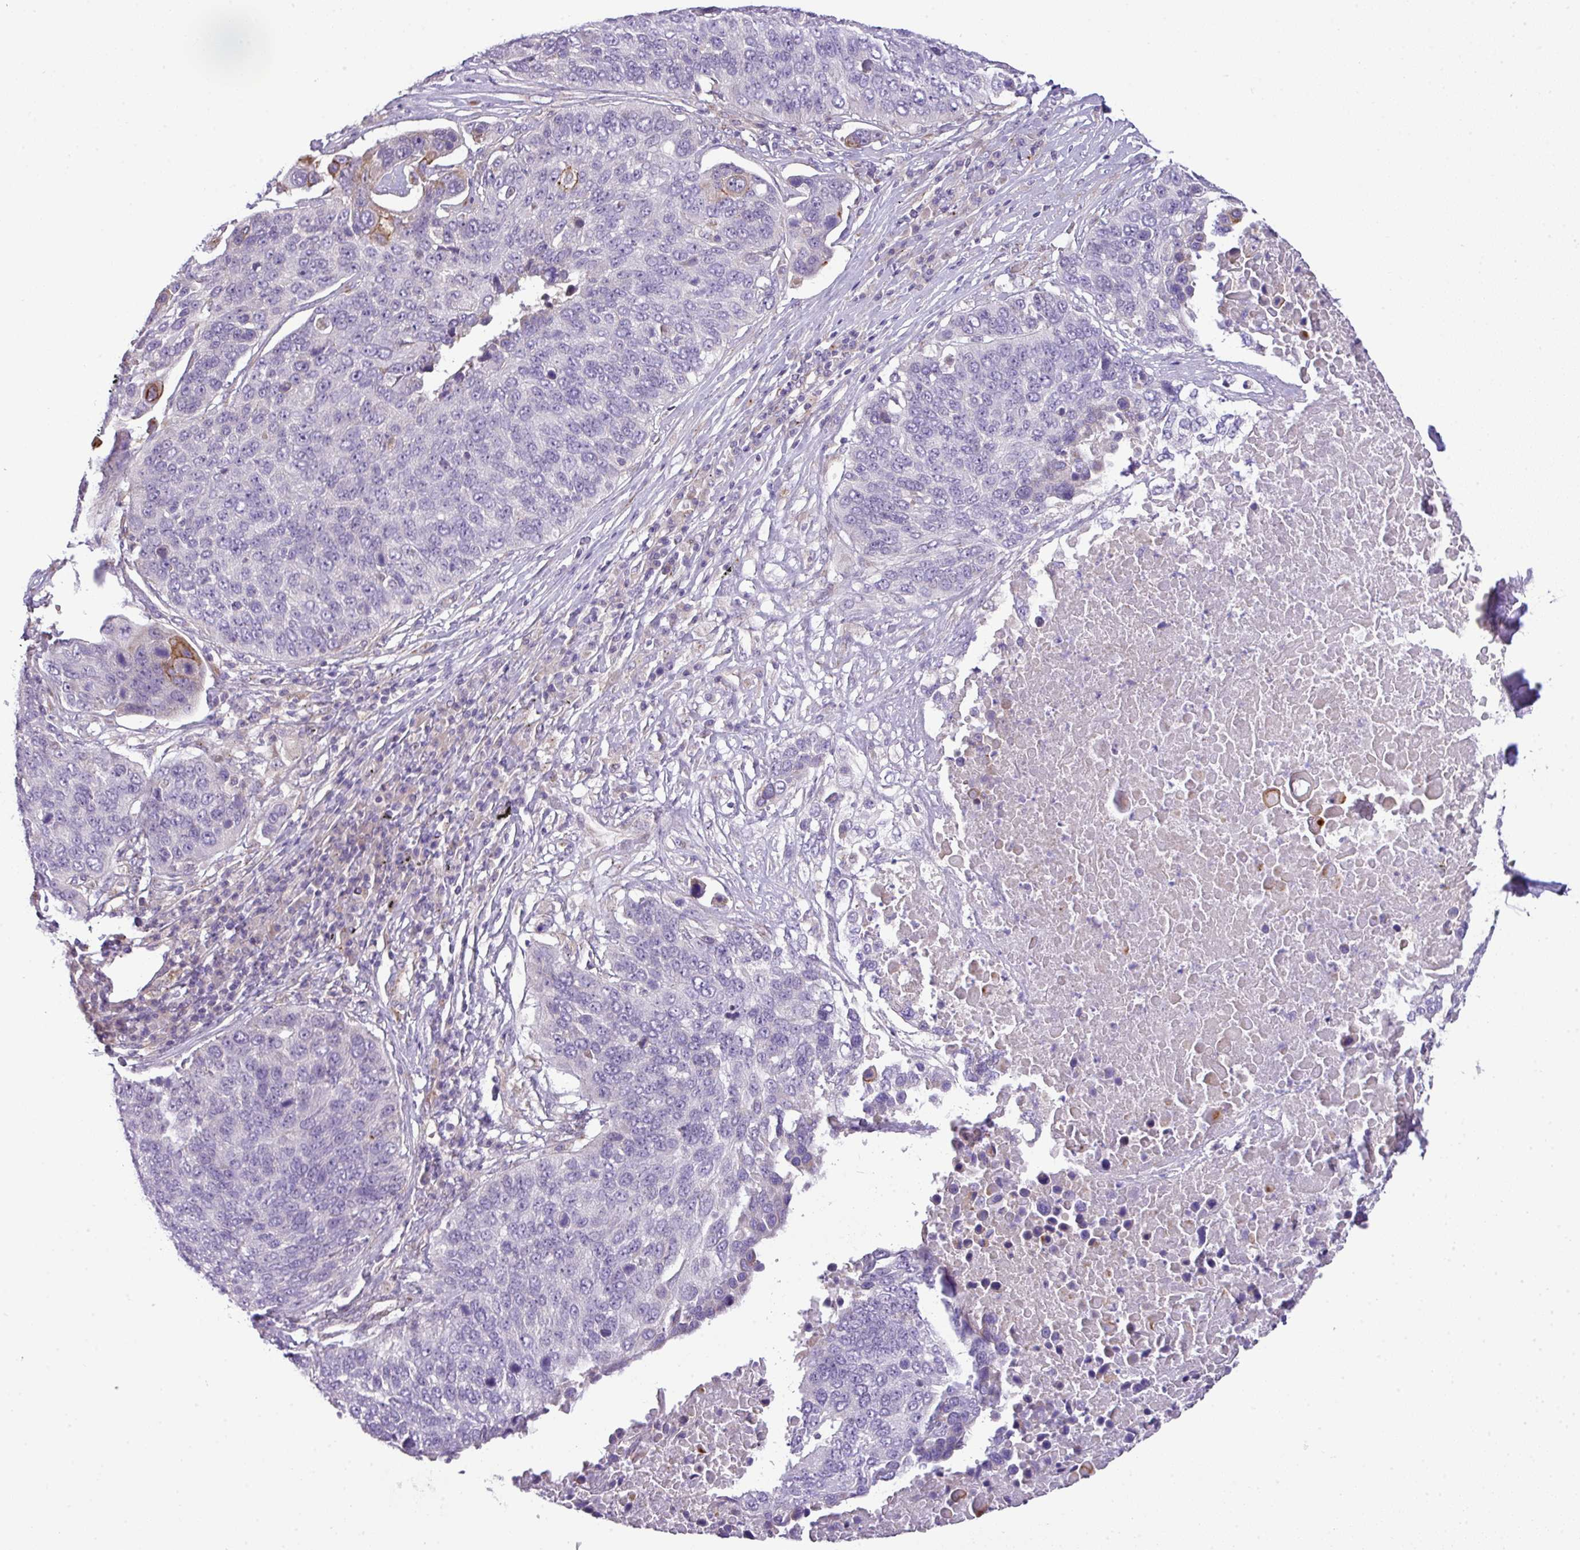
{"staining": {"intensity": "weak", "quantity": "<25%", "location": "cytoplasmic/membranous"}, "tissue": "lung cancer", "cell_type": "Tumor cells", "image_type": "cancer", "snomed": [{"axis": "morphology", "description": "Squamous cell carcinoma, NOS"}, {"axis": "topography", "description": "Lung"}], "caption": "Immunohistochemistry micrograph of neoplastic tissue: lung cancer stained with DAB (3,3'-diaminobenzidine) displays no significant protein positivity in tumor cells.", "gene": "PIK3R5", "patient": {"sex": "male", "age": 66}}